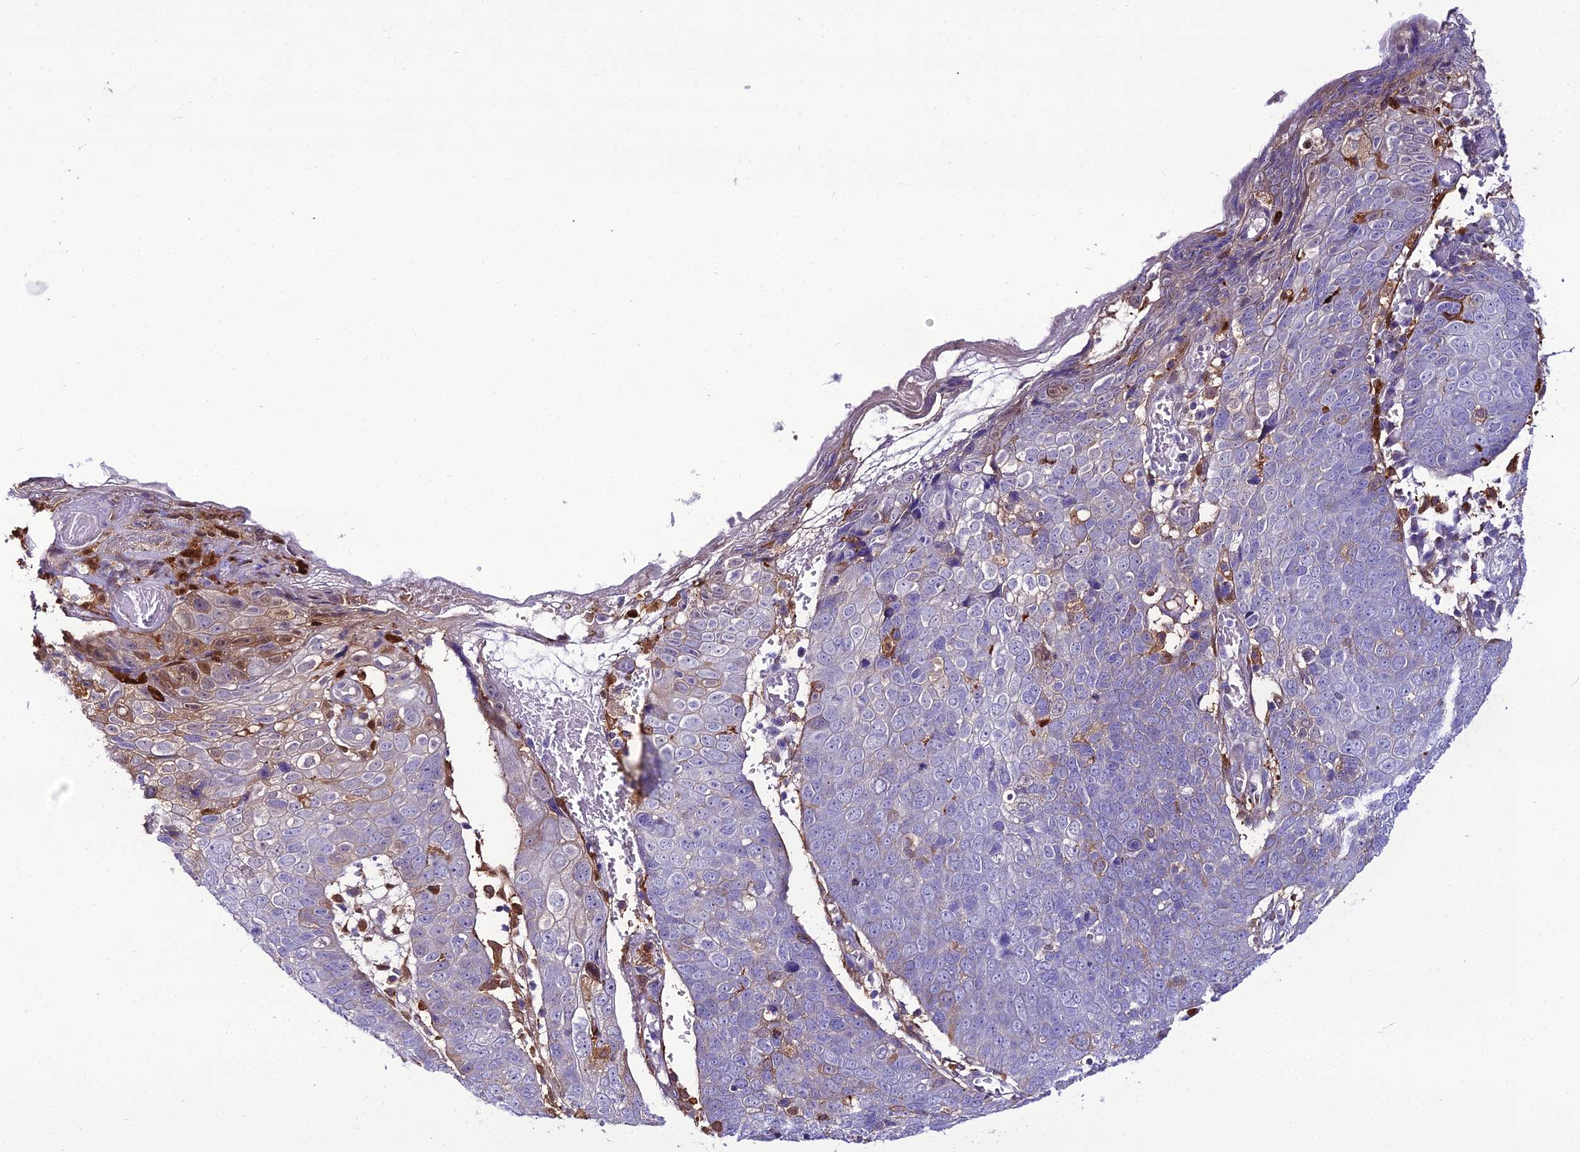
{"staining": {"intensity": "weak", "quantity": "<25%", "location": "cytoplasmic/membranous"}, "tissue": "skin cancer", "cell_type": "Tumor cells", "image_type": "cancer", "snomed": [{"axis": "morphology", "description": "Squamous cell carcinoma, NOS"}, {"axis": "topography", "description": "Skin"}], "caption": "Skin cancer (squamous cell carcinoma) was stained to show a protein in brown. There is no significant expression in tumor cells. (DAB immunohistochemistry (IHC), high magnification).", "gene": "MB21D2", "patient": {"sex": "male", "age": 71}}